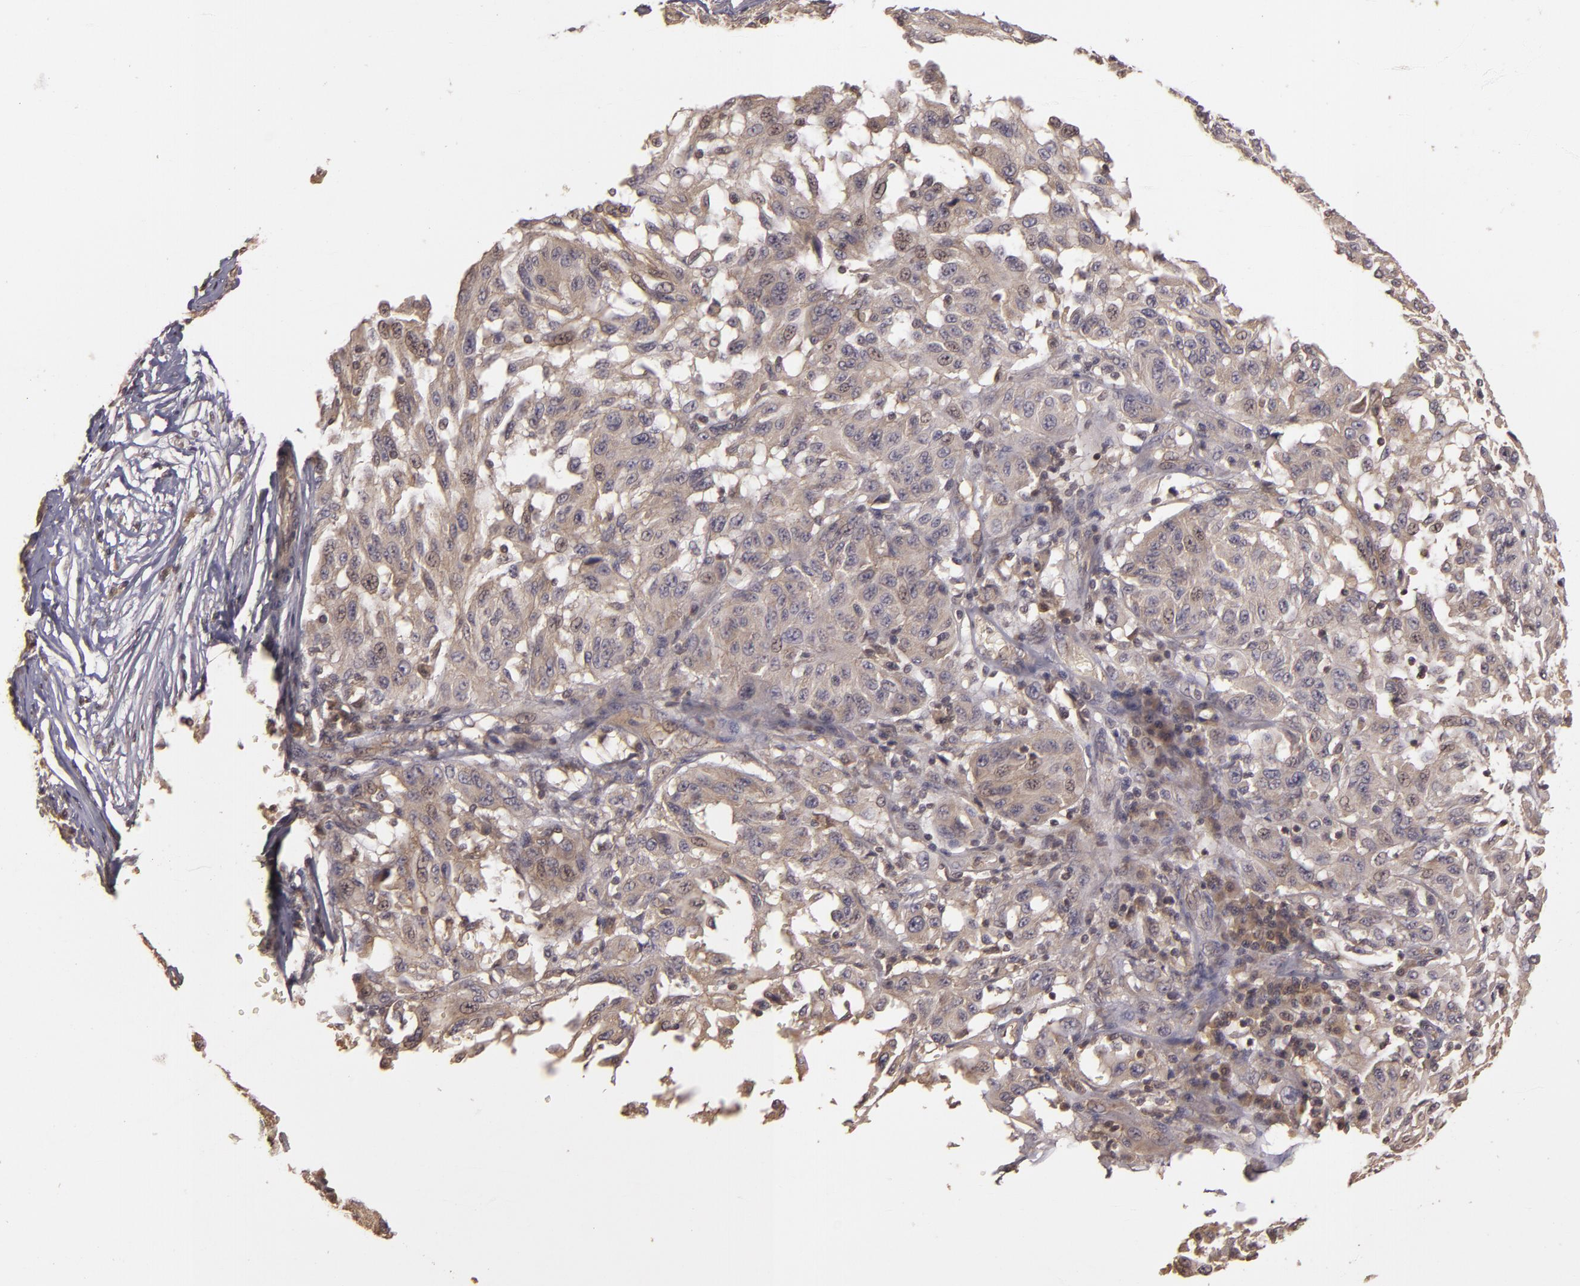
{"staining": {"intensity": "moderate", "quantity": ">75%", "location": "cytoplasmic/membranous"}, "tissue": "melanoma", "cell_type": "Tumor cells", "image_type": "cancer", "snomed": [{"axis": "morphology", "description": "Malignant melanoma, NOS"}, {"axis": "topography", "description": "Skin"}], "caption": "An immunohistochemistry photomicrograph of neoplastic tissue is shown. Protein staining in brown highlights moderate cytoplasmic/membranous positivity in malignant melanoma within tumor cells.", "gene": "HRAS", "patient": {"sex": "female", "age": 77}}